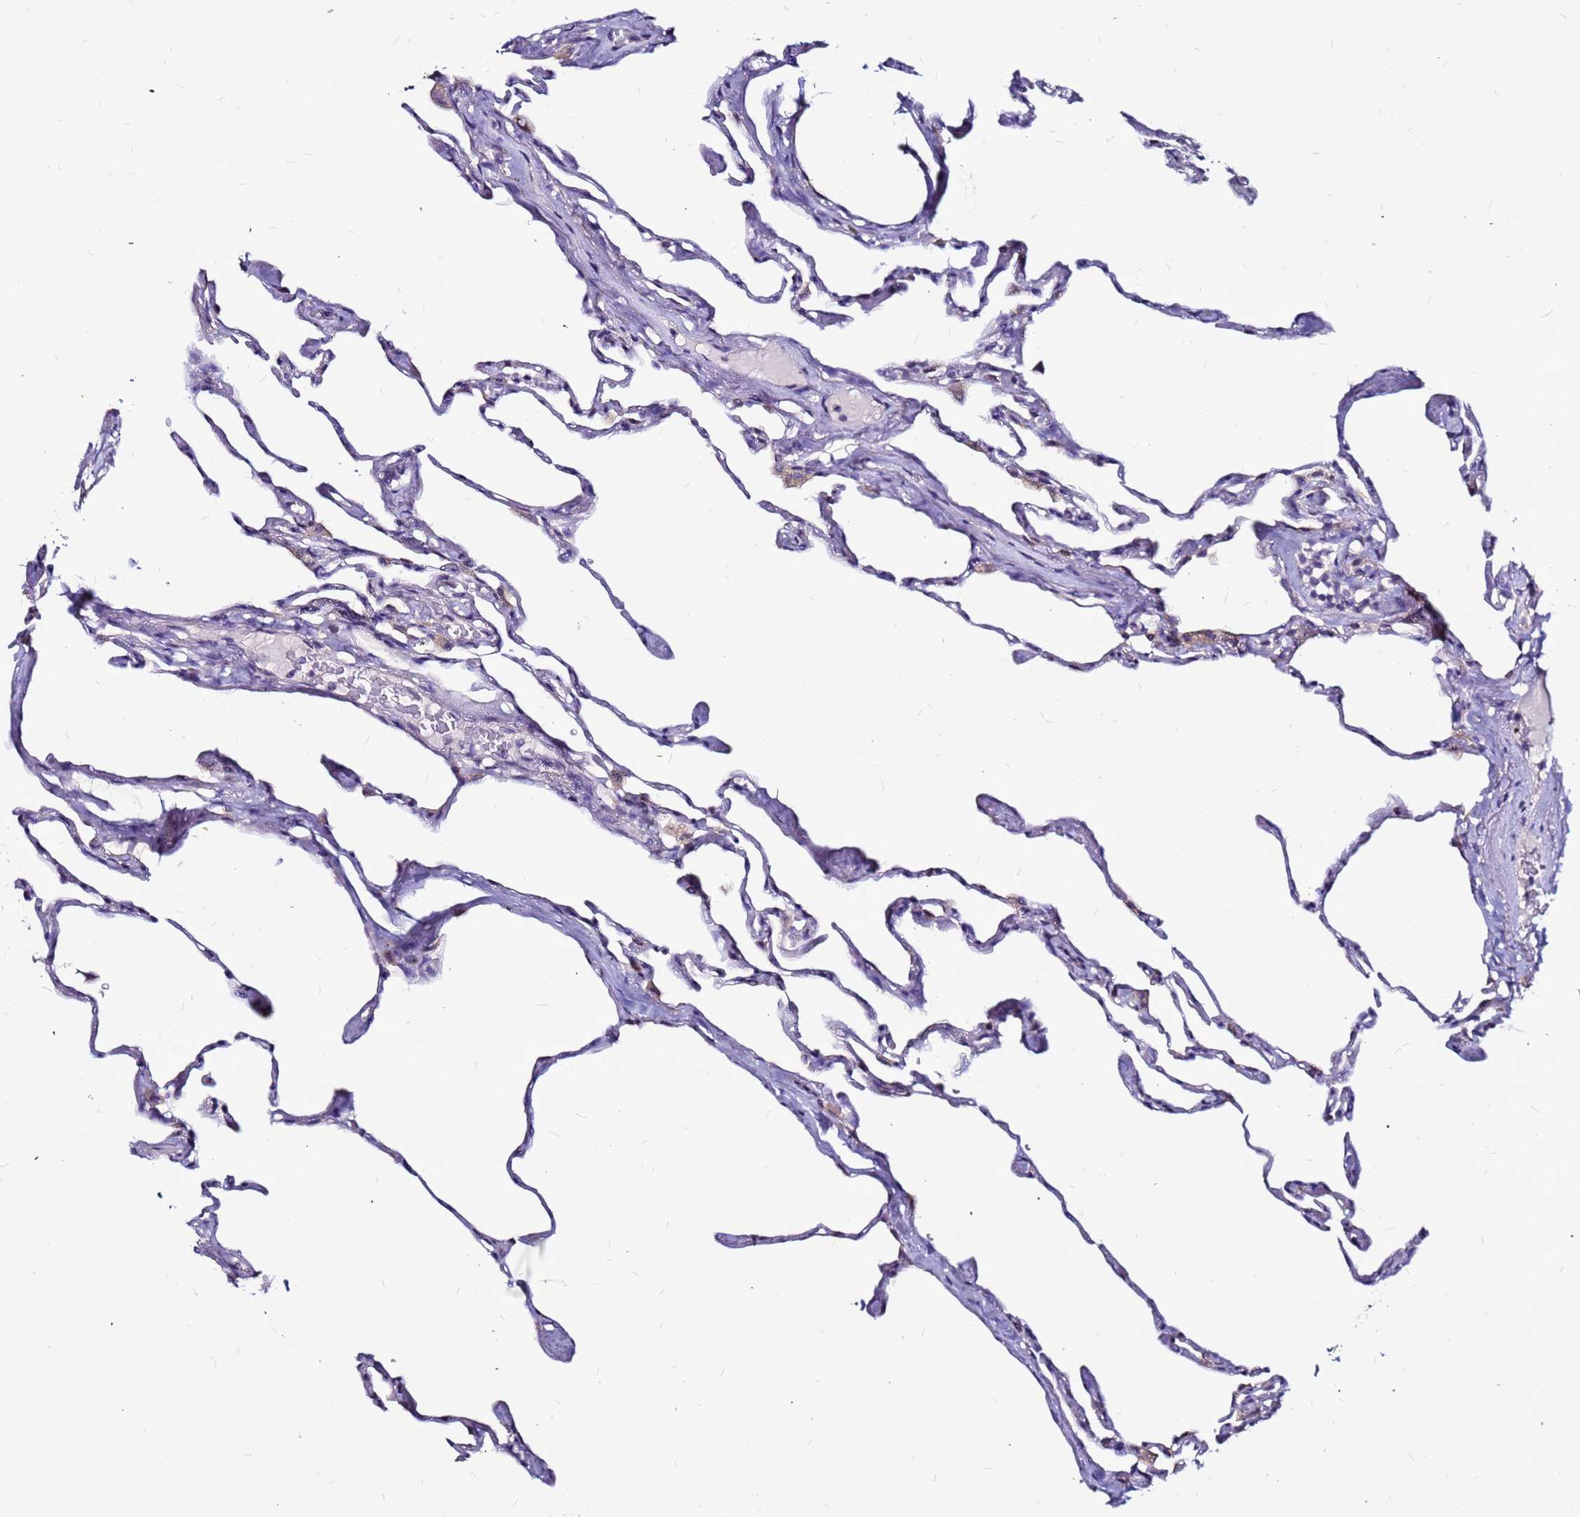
{"staining": {"intensity": "negative", "quantity": "none", "location": "none"}, "tissue": "lung", "cell_type": "Alveolar cells", "image_type": "normal", "snomed": [{"axis": "morphology", "description": "Normal tissue, NOS"}, {"axis": "topography", "description": "Lung"}], "caption": "DAB immunohistochemical staining of normal human lung shows no significant staining in alveolar cells. The staining was performed using DAB (3,3'-diaminobenzidine) to visualize the protein expression in brown, while the nuclei were stained in blue with hematoxylin (Magnification: 20x).", "gene": "SLC44A3", "patient": {"sex": "male", "age": 65}}